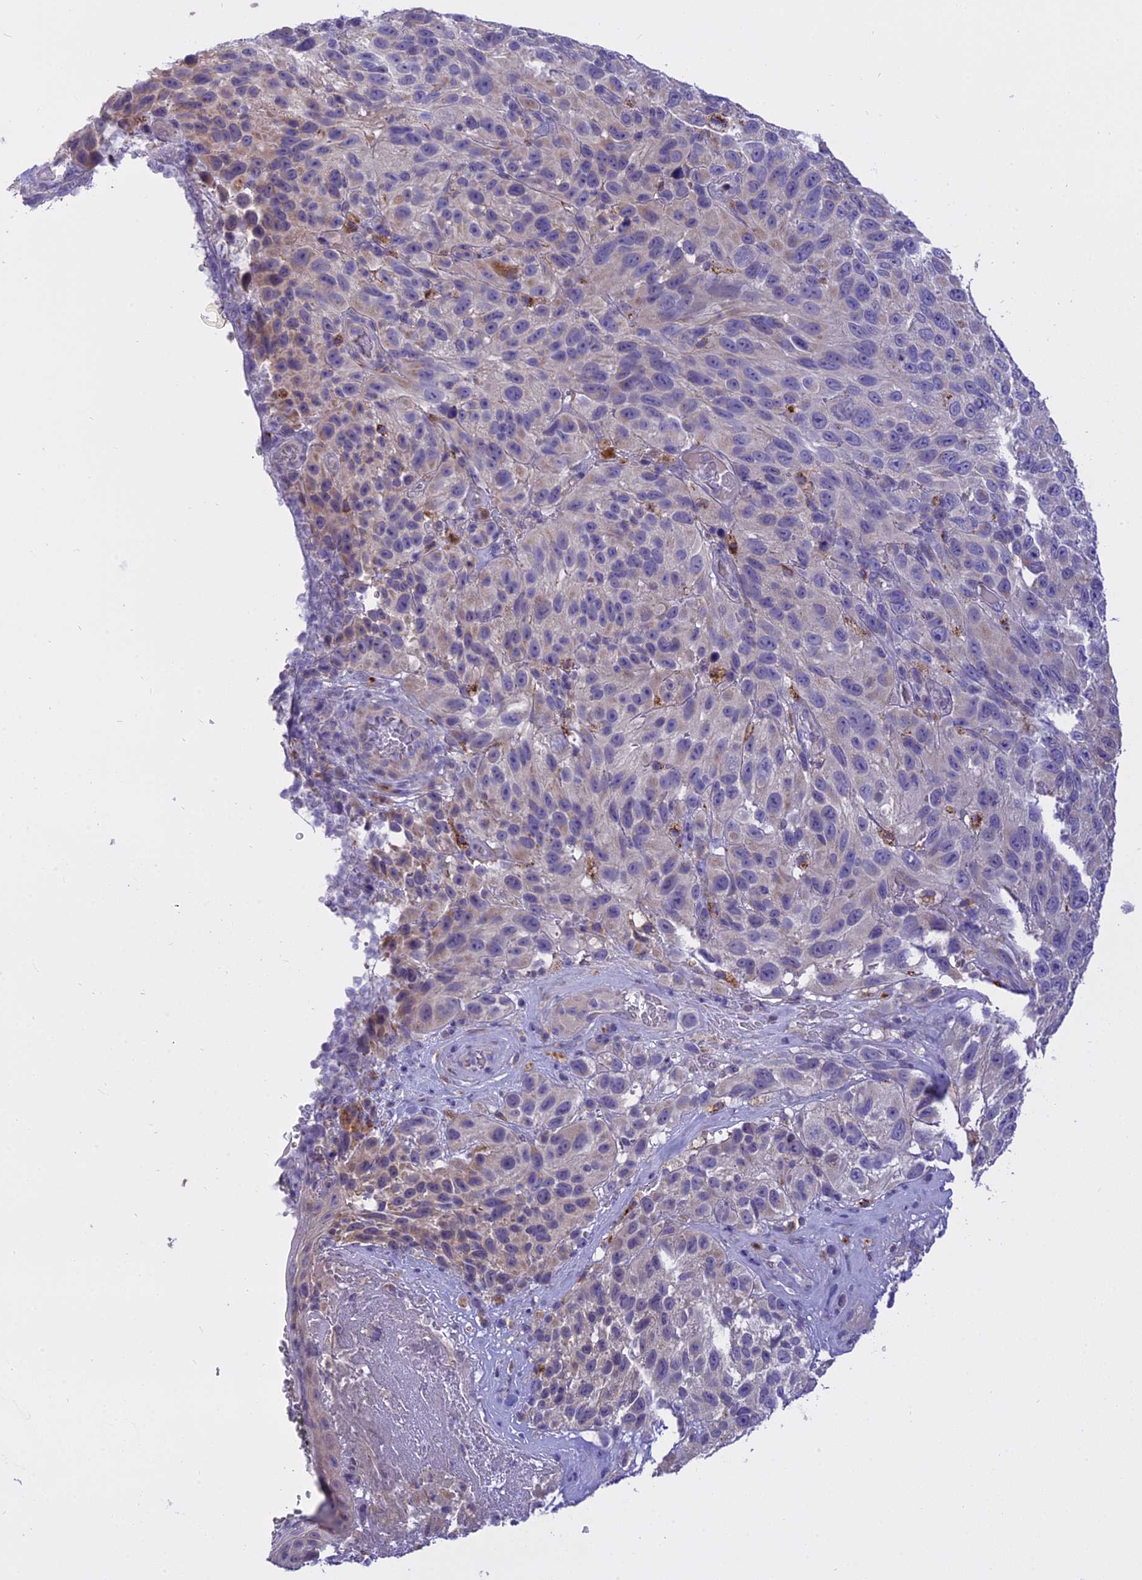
{"staining": {"intensity": "weak", "quantity": "<25%", "location": "cytoplasmic/membranous"}, "tissue": "melanoma", "cell_type": "Tumor cells", "image_type": "cancer", "snomed": [{"axis": "morphology", "description": "Malignant melanoma, NOS"}, {"axis": "topography", "description": "Skin"}], "caption": "Tumor cells show no significant protein expression in melanoma. (Stains: DAB immunohistochemistry with hematoxylin counter stain, Microscopy: brightfield microscopy at high magnification).", "gene": "LYPD6", "patient": {"sex": "female", "age": 96}}